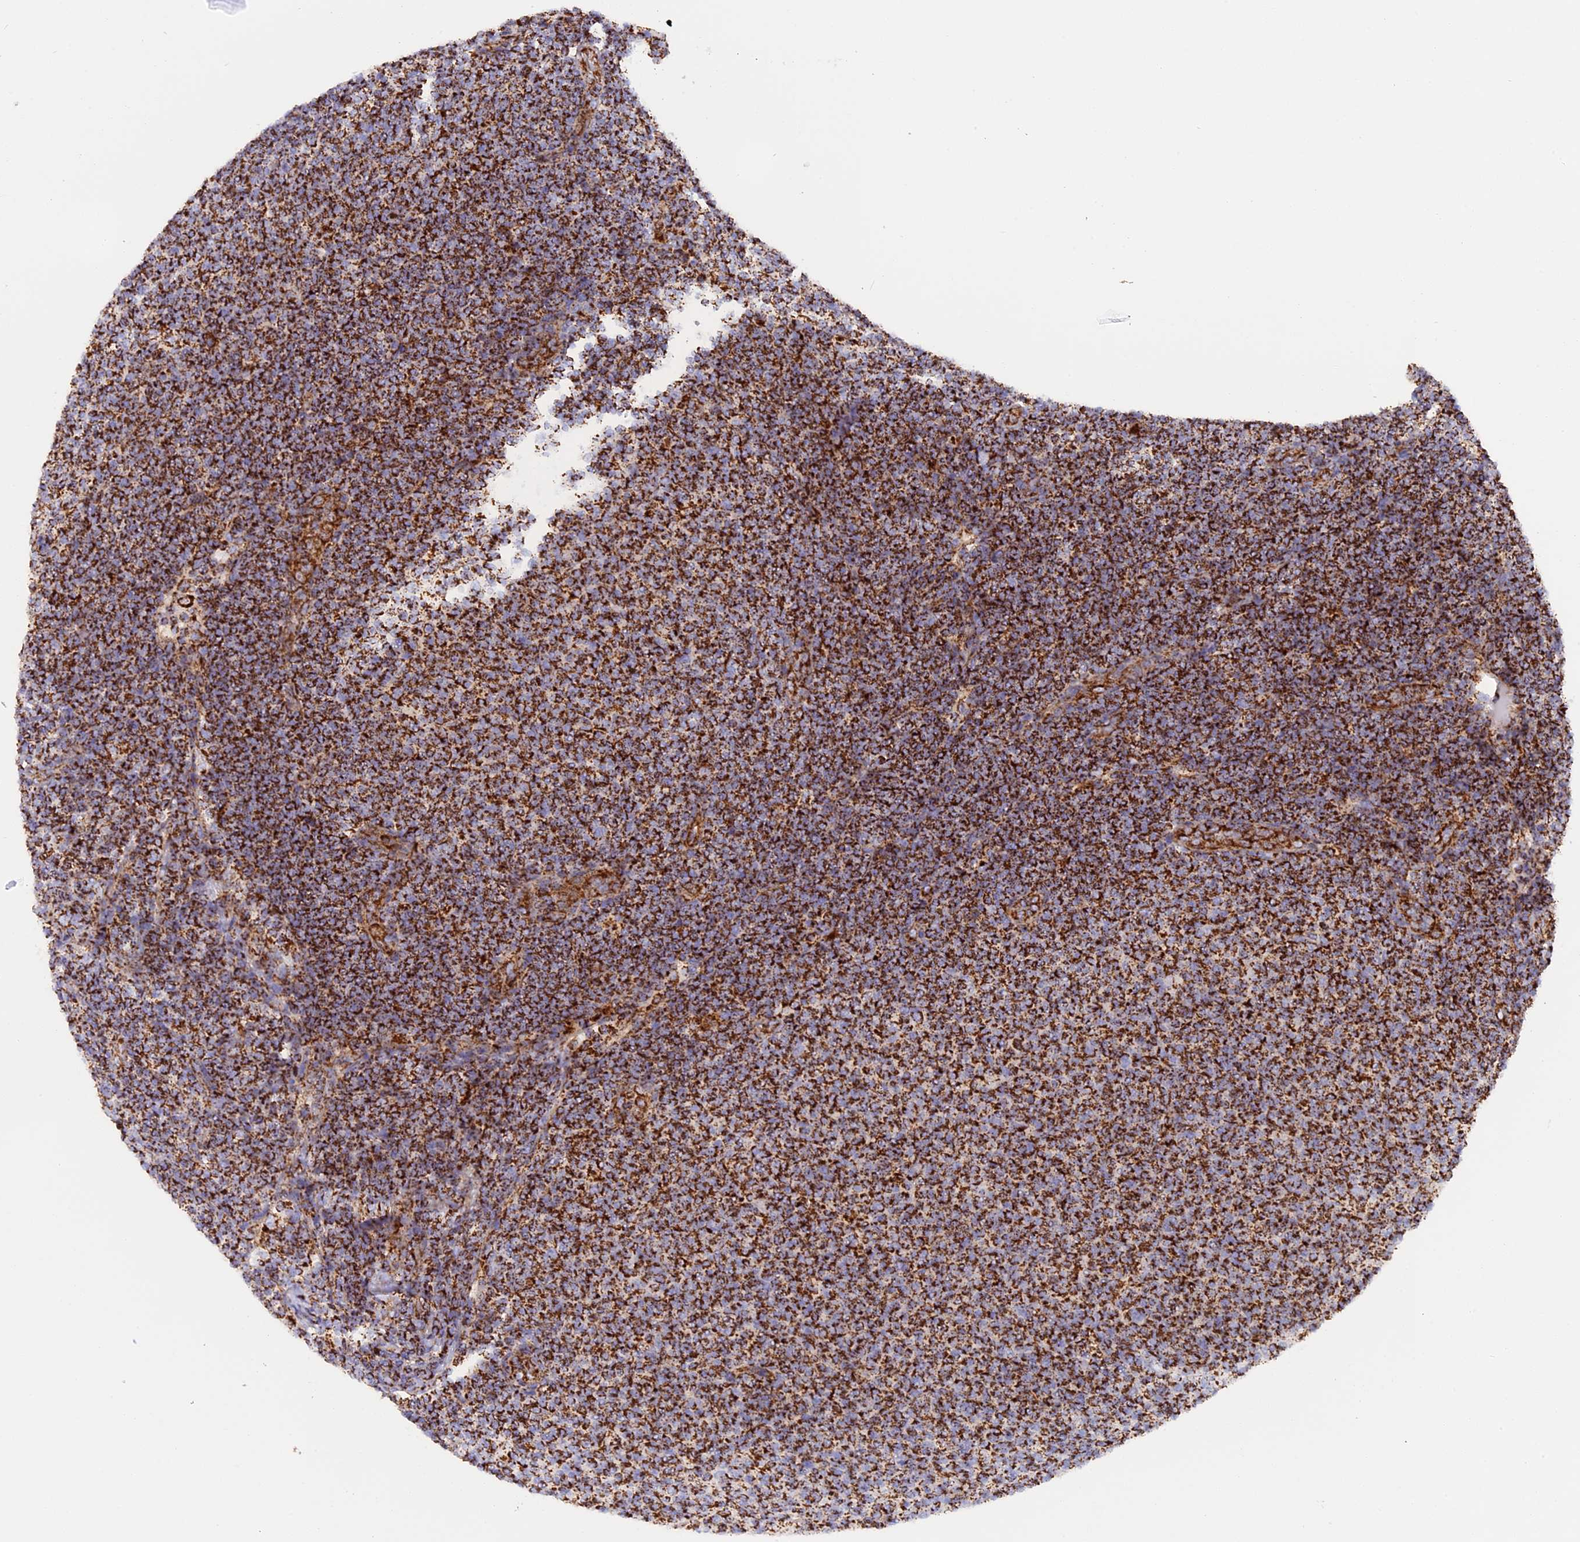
{"staining": {"intensity": "strong", "quantity": ">75%", "location": "cytoplasmic/membranous"}, "tissue": "lymphoma", "cell_type": "Tumor cells", "image_type": "cancer", "snomed": [{"axis": "morphology", "description": "Malignant lymphoma, non-Hodgkin's type, Low grade"}, {"axis": "topography", "description": "Lymph node"}], "caption": "This image shows lymphoma stained with immunohistochemistry to label a protein in brown. The cytoplasmic/membranous of tumor cells show strong positivity for the protein. Nuclei are counter-stained blue.", "gene": "UQCRB", "patient": {"sex": "male", "age": 66}}